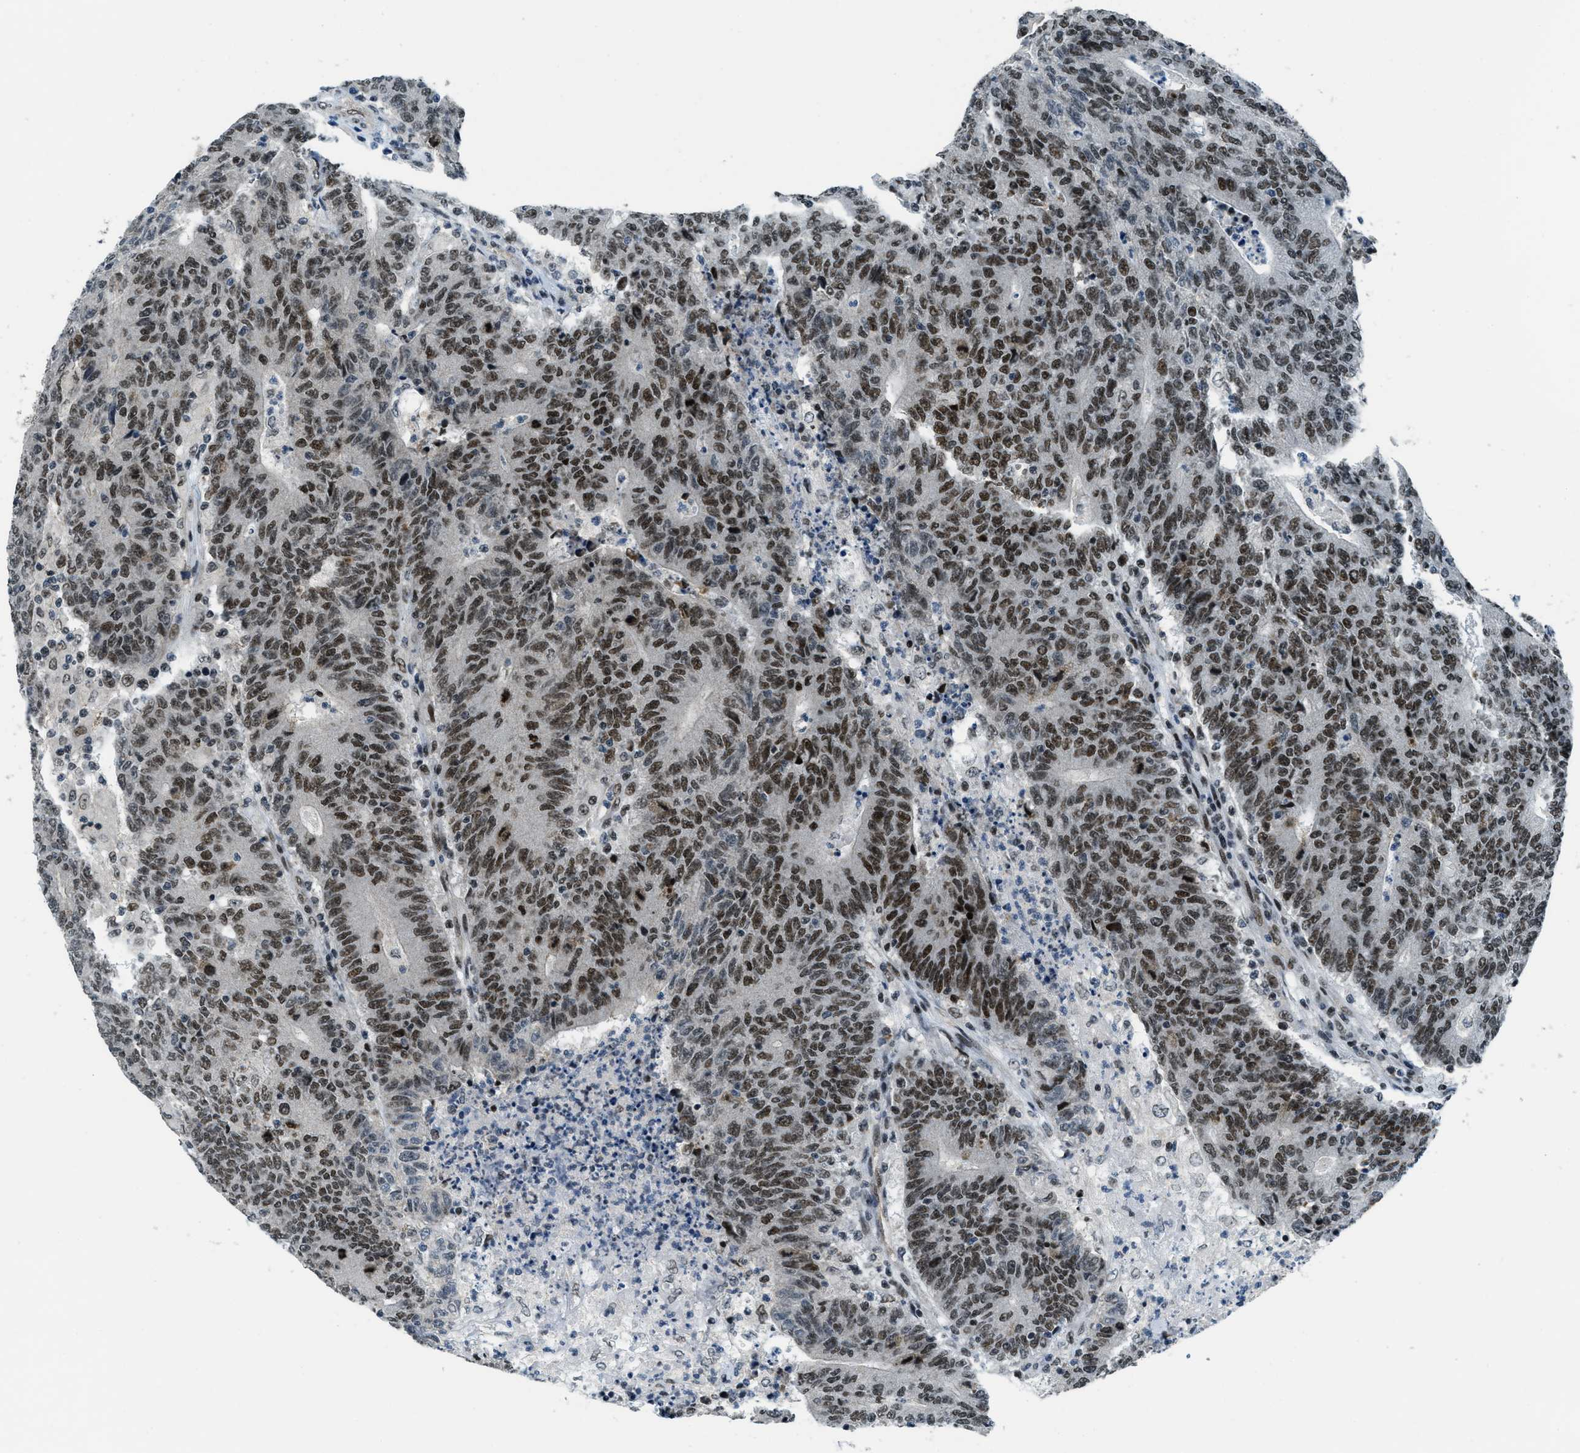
{"staining": {"intensity": "moderate", "quantity": ">75%", "location": "nuclear"}, "tissue": "colorectal cancer", "cell_type": "Tumor cells", "image_type": "cancer", "snomed": [{"axis": "morphology", "description": "Normal tissue, NOS"}, {"axis": "morphology", "description": "Adenocarcinoma, NOS"}, {"axis": "topography", "description": "Colon"}], "caption": "Protein expression analysis of colorectal cancer (adenocarcinoma) exhibits moderate nuclear expression in approximately >75% of tumor cells. (DAB = brown stain, brightfield microscopy at high magnification).", "gene": "KLF6", "patient": {"sex": "female", "age": 75}}